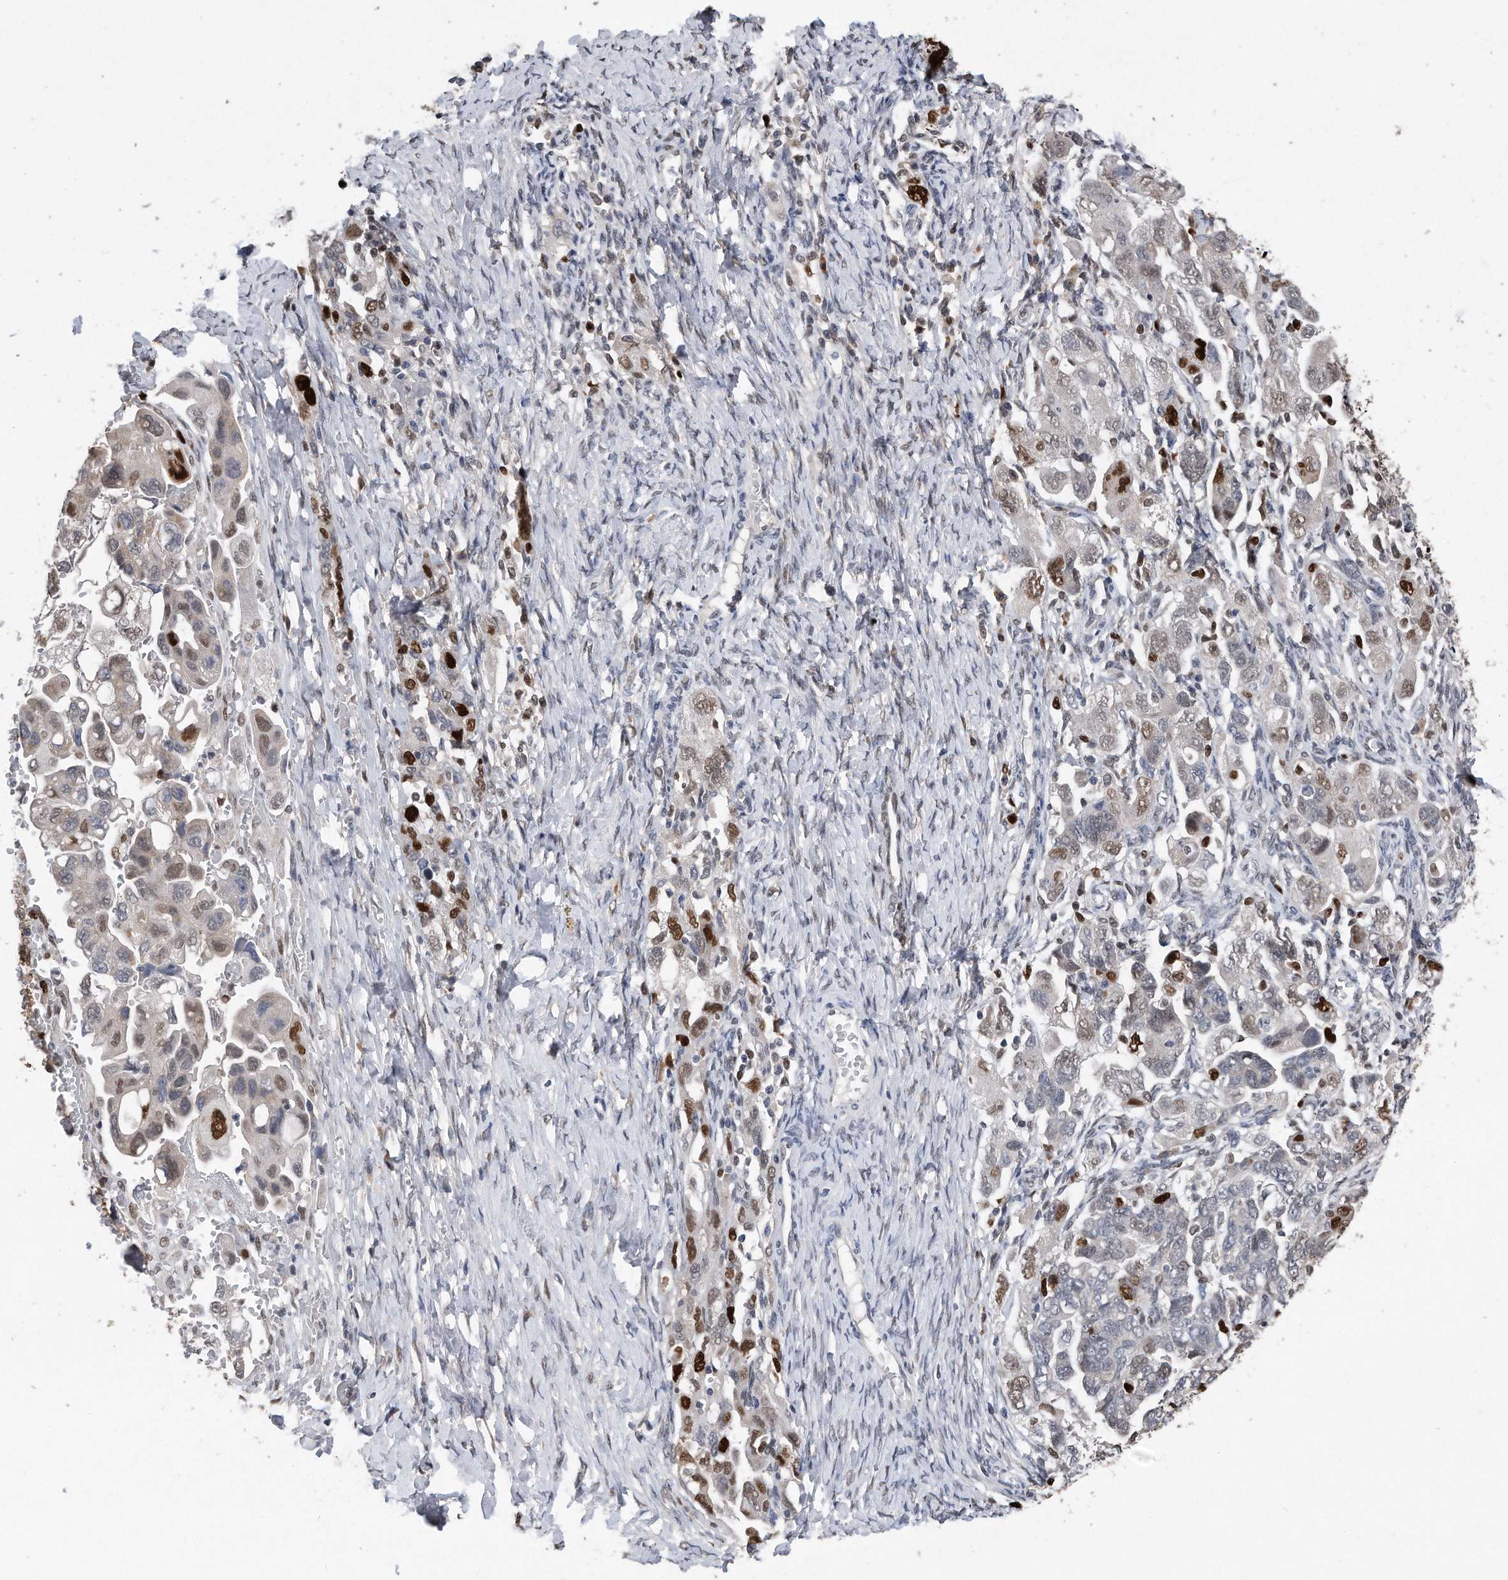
{"staining": {"intensity": "strong", "quantity": "<25%", "location": "nuclear"}, "tissue": "ovarian cancer", "cell_type": "Tumor cells", "image_type": "cancer", "snomed": [{"axis": "morphology", "description": "Carcinoma, NOS"}, {"axis": "morphology", "description": "Cystadenocarcinoma, serous, NOS"}, {"axis": "topography", "description": "Ovary"}], "caption": "Strong nuclear positivity is present in about <25% of tumor cells in serous cystadenocarcinoma (ovarian).", "gene": "PCNA", "patient": {"sex": "female", "age": 69}}